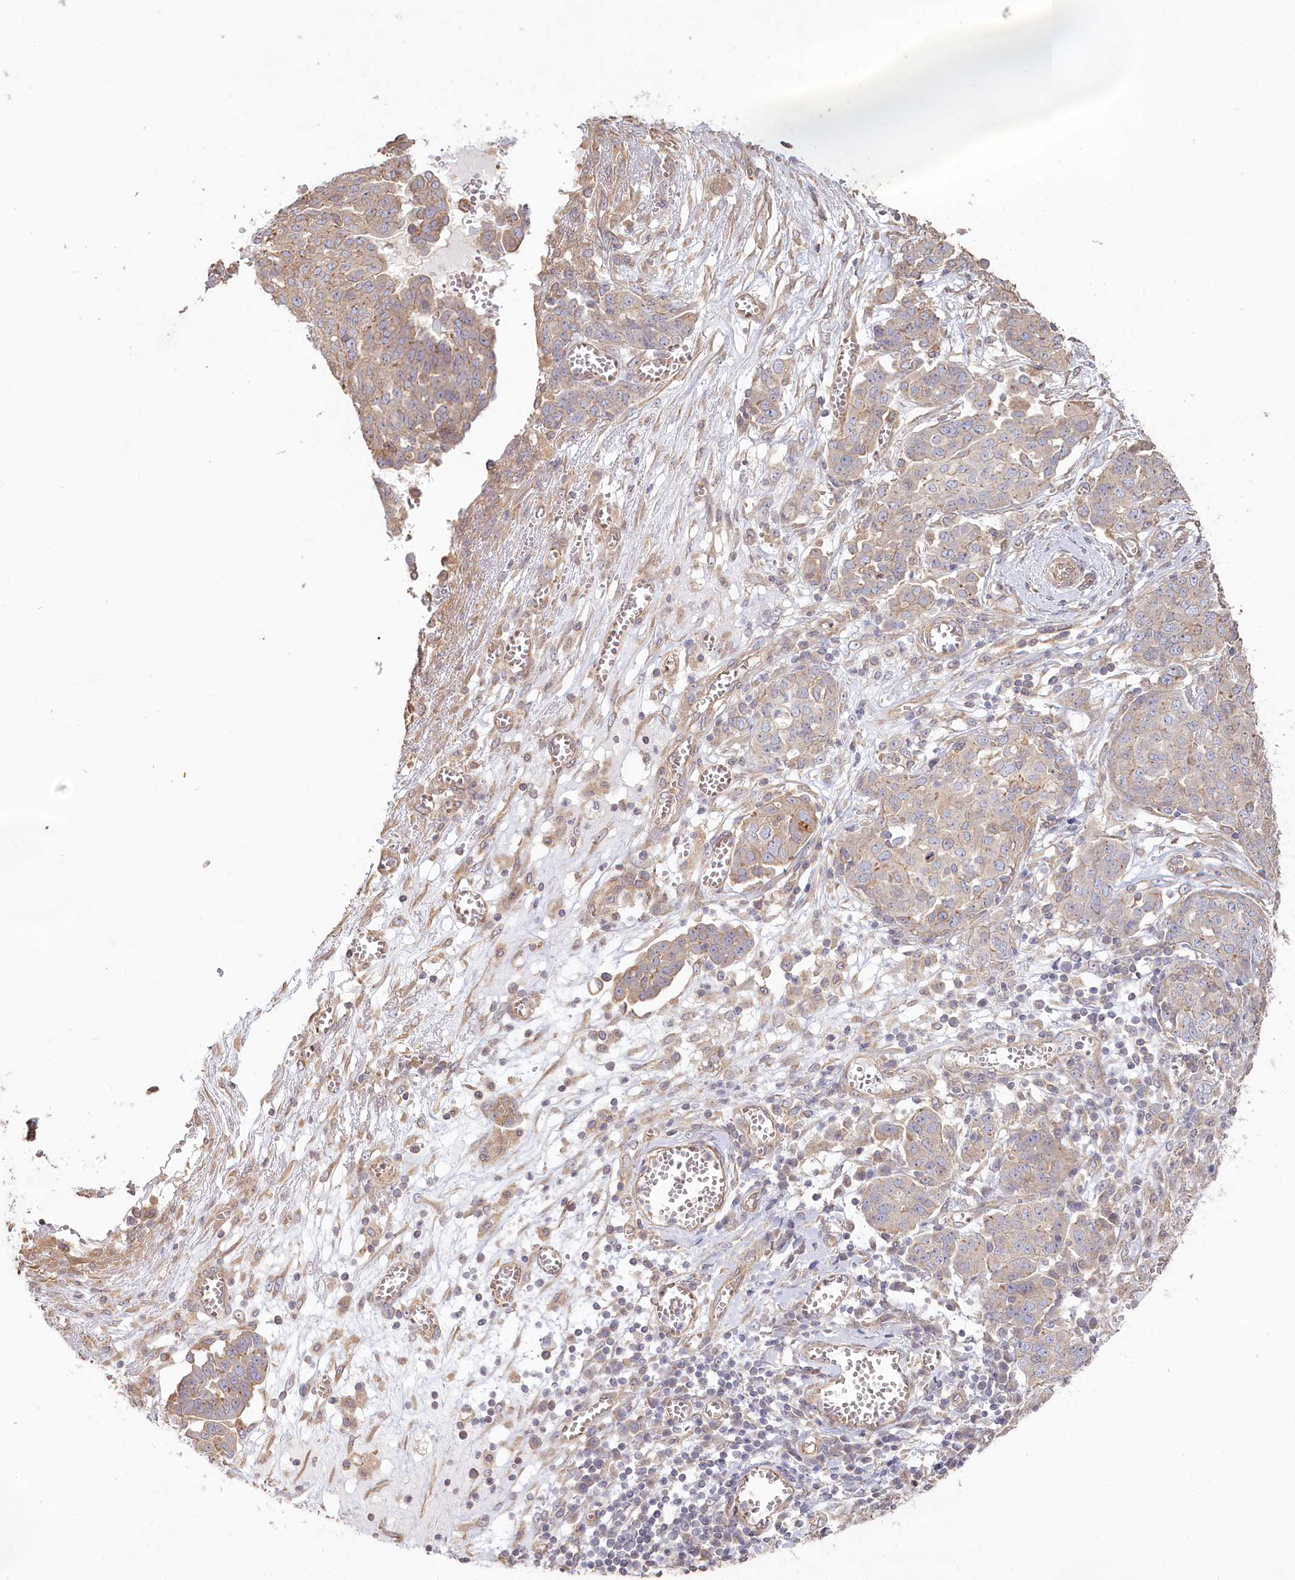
{"staining": {"intensity": "weak", "quantity": "<25%", "location": "cytoplasmic/membranous"}, "tissue": "ovarian cancer", "cell_type": "Tumor cells", "image_type": "cancer", "snomed": [{"axis": "morphology", "description": "Cystadenocarcinoma, serous, NOS"}, {"axis": "topography", "description": "Soft tissue"}, {"axis": "topography", "description": "Ovary"}], "caption": "The immunohistochemistry (IHC) histopathology image has no significant positivity in tumor cells of ovarian cancer (serous cystadenocarcinoma) tissue. (Stains: DAB immunohistochemistry (IHC) with hematoxylin counter stain, Microscopy: brightfield microscopy at high magnification).", "gene": "TCHP", "patient": {"sex": "female", "age": 57}}